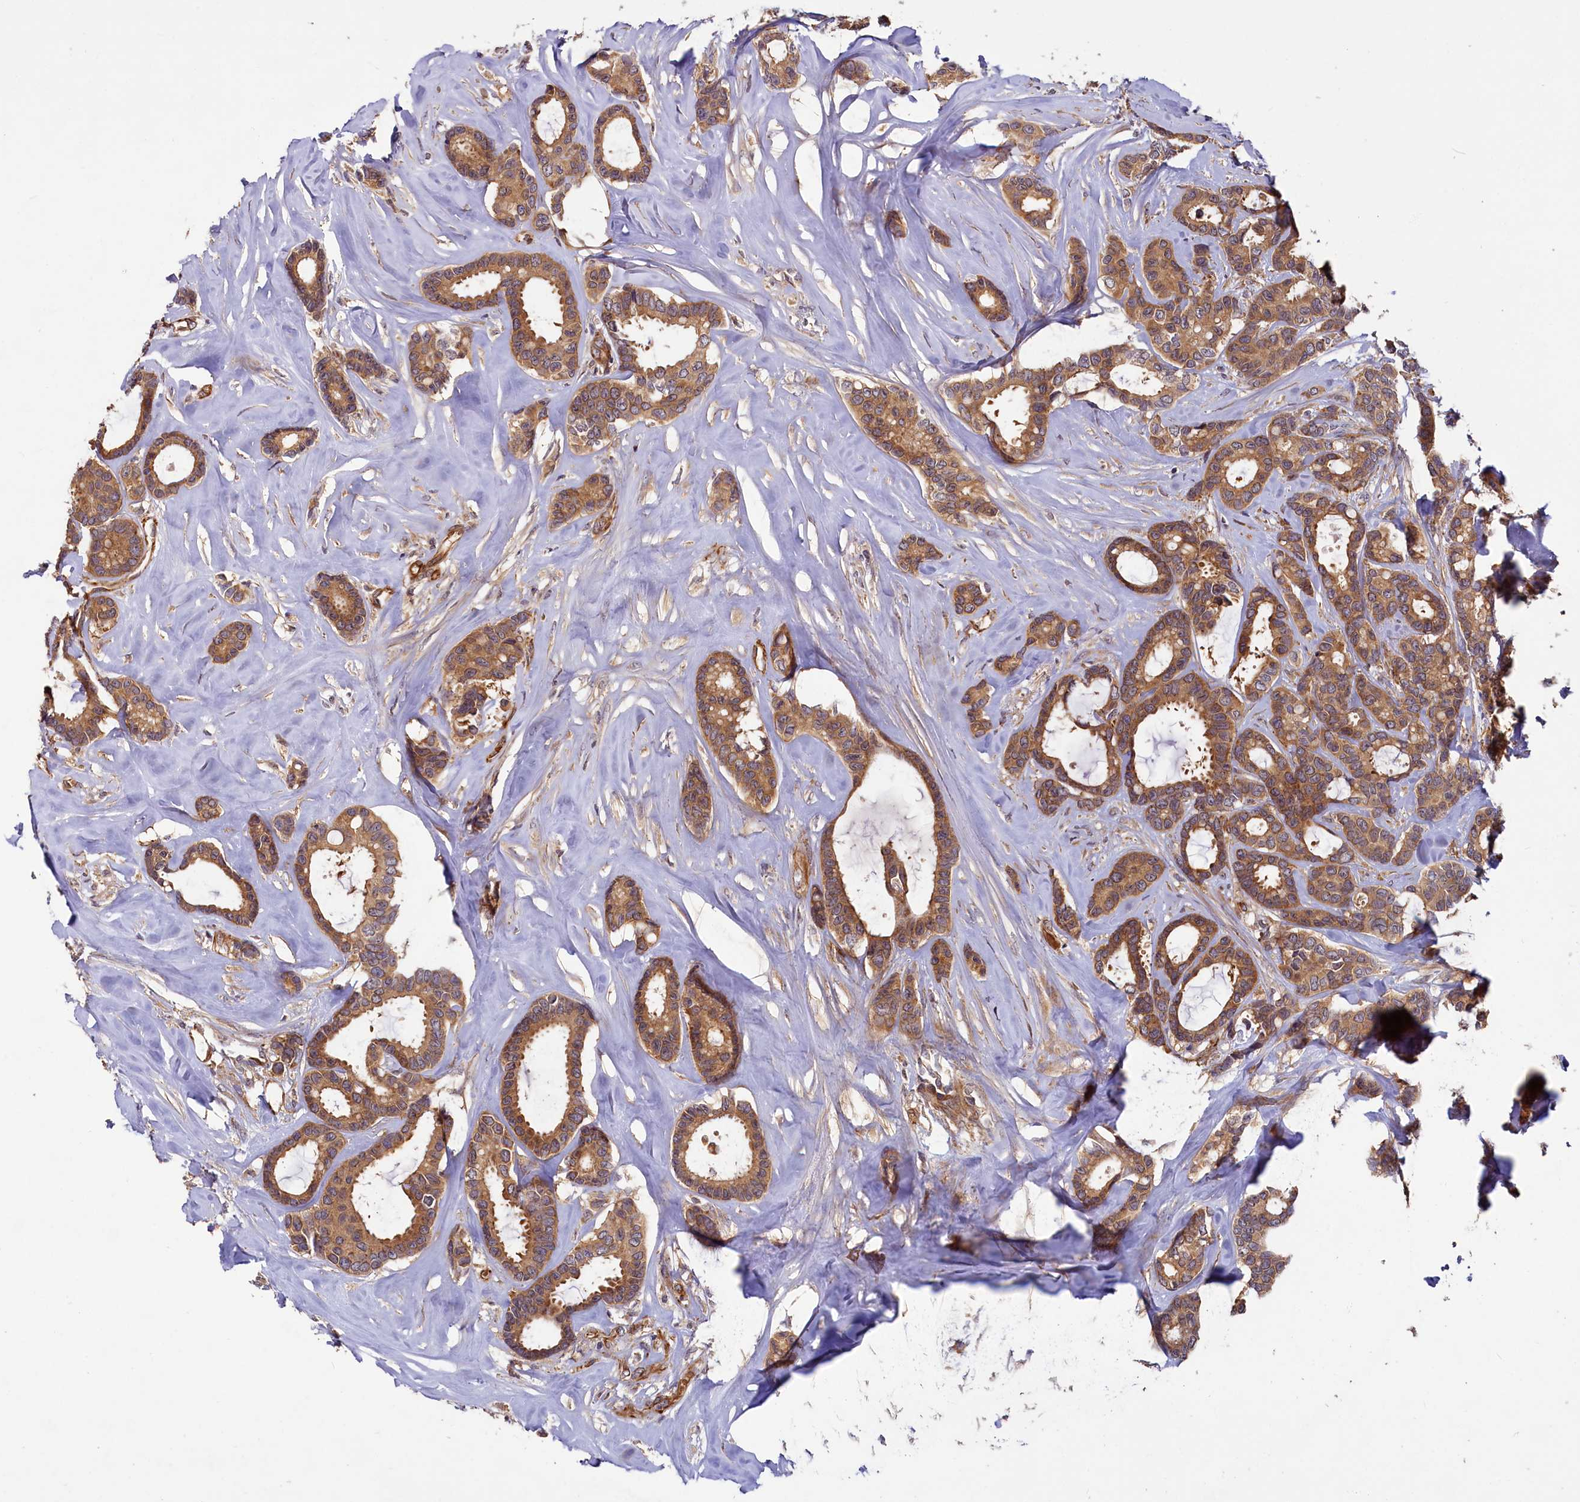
{"staining": {"intensity": "moderate", "quantity": ">75%", "location": "cytoplasmic/membranous"}, "tissue": "breast cancer", "cell_type": "Tumor cells", "image_type": "cancer", "snomed": [{"axis": "morphology", "description": "Duct carcinoma"}, {"axis": "topography", "description": "Breast"}], "caption": "IHC of breast intraductal carcinoma demonstrates medium levels of moderate cytoplasmic/membranous positivity in about >75% of tumor cells.", "gene": "PKN2", "patient": {"sex": "female", "age": 87}}